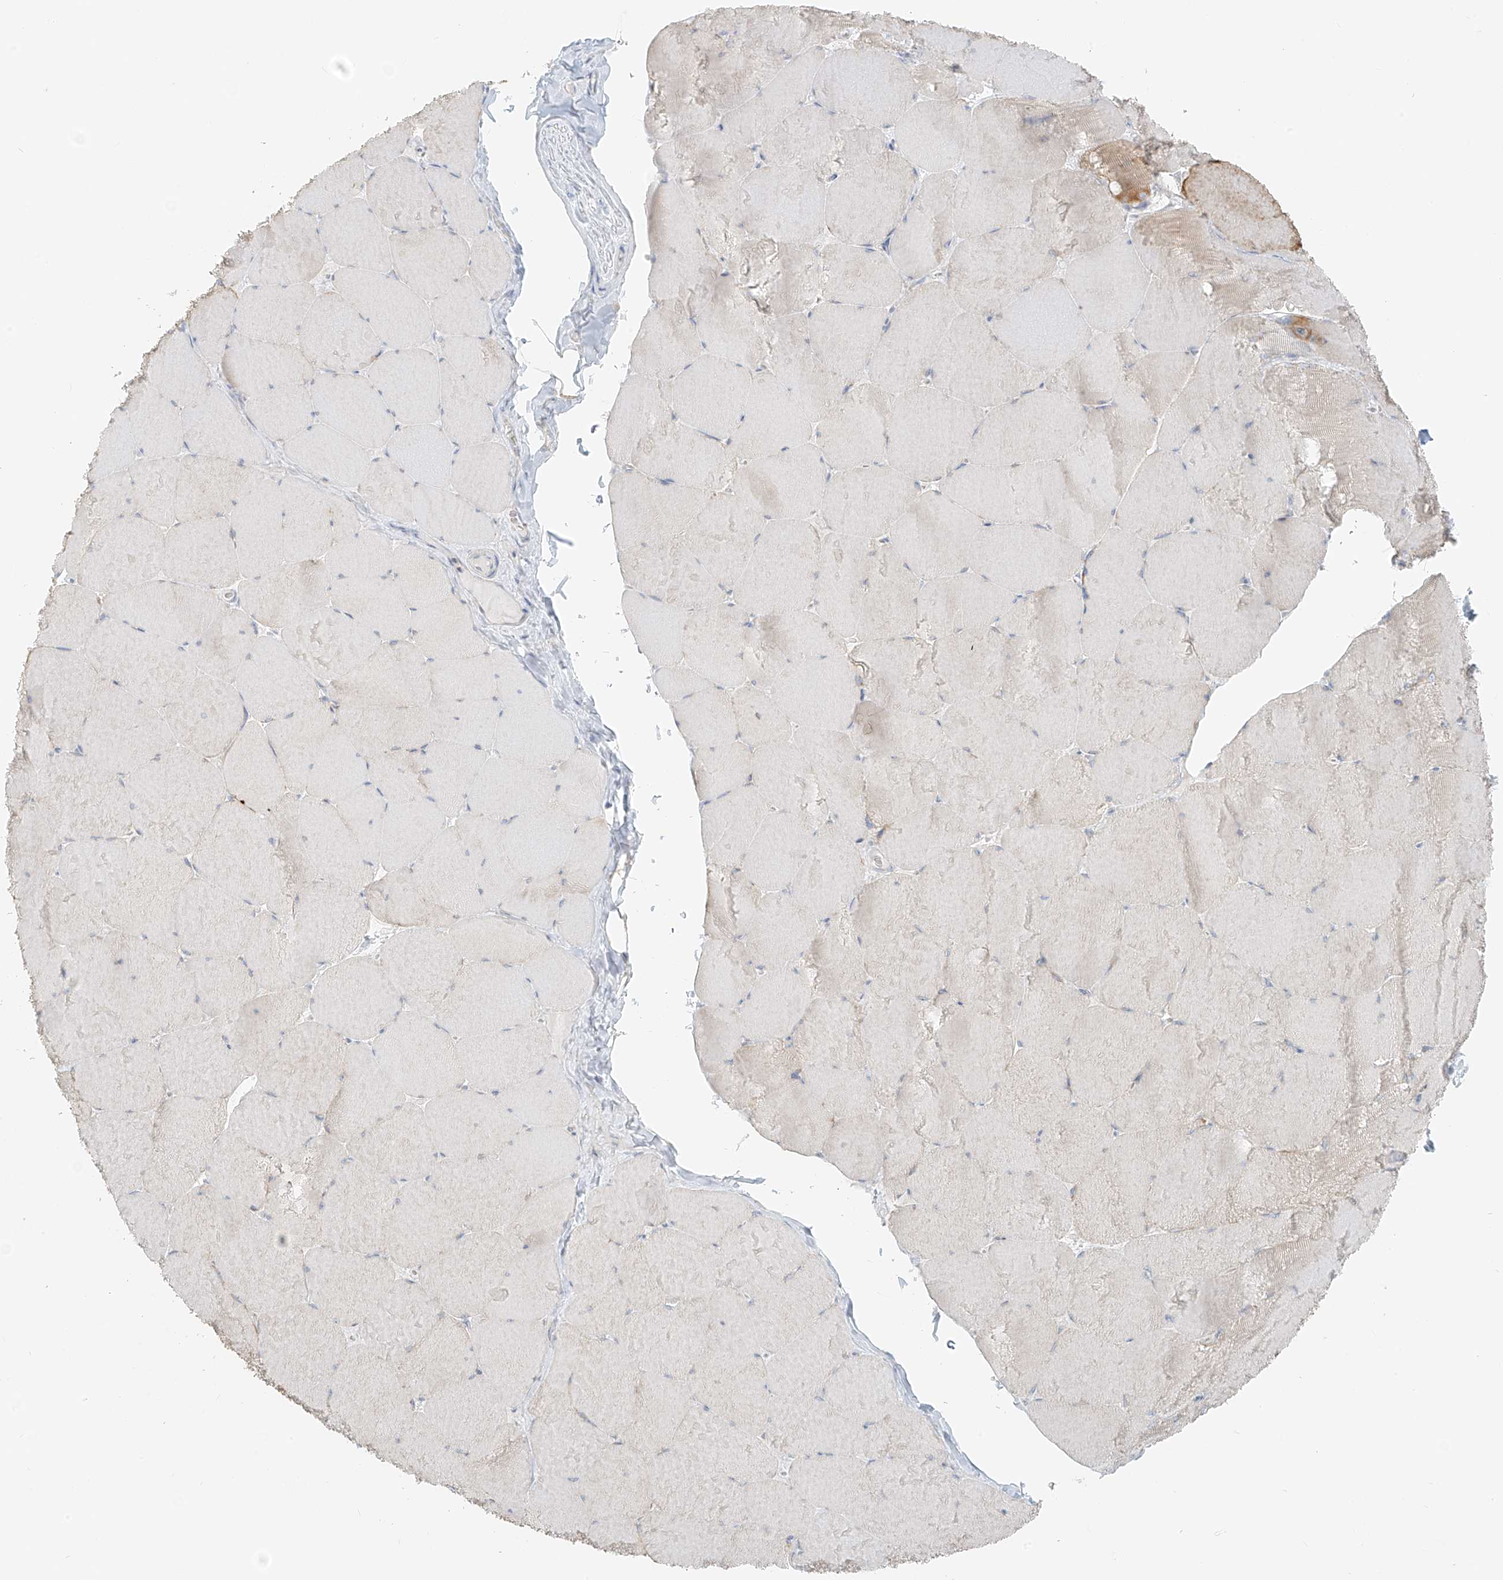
{"staining": {"intensity": "moderate", "quantity": "25%-75%", "location": "cytoplasmic/membranous"}, "tissue": "skeletal muscle", "cell_type": "Myocytes", "image_type": "normal", "snomed": [{"axis": "morphology", "description": "Normal tissue, NOS"}, {"axis": "topography", "description": "Skeletal muscle"}, {"axis": "topography", "description": "Head-Neck"}], "caption": "Protein staining of normal skeletal muscle reveals moderate cytoplasmic/membranous expression in about 25%-75% of myocytes.", "gene": "UST", "patient": {"sex": "male", "age": 66}}